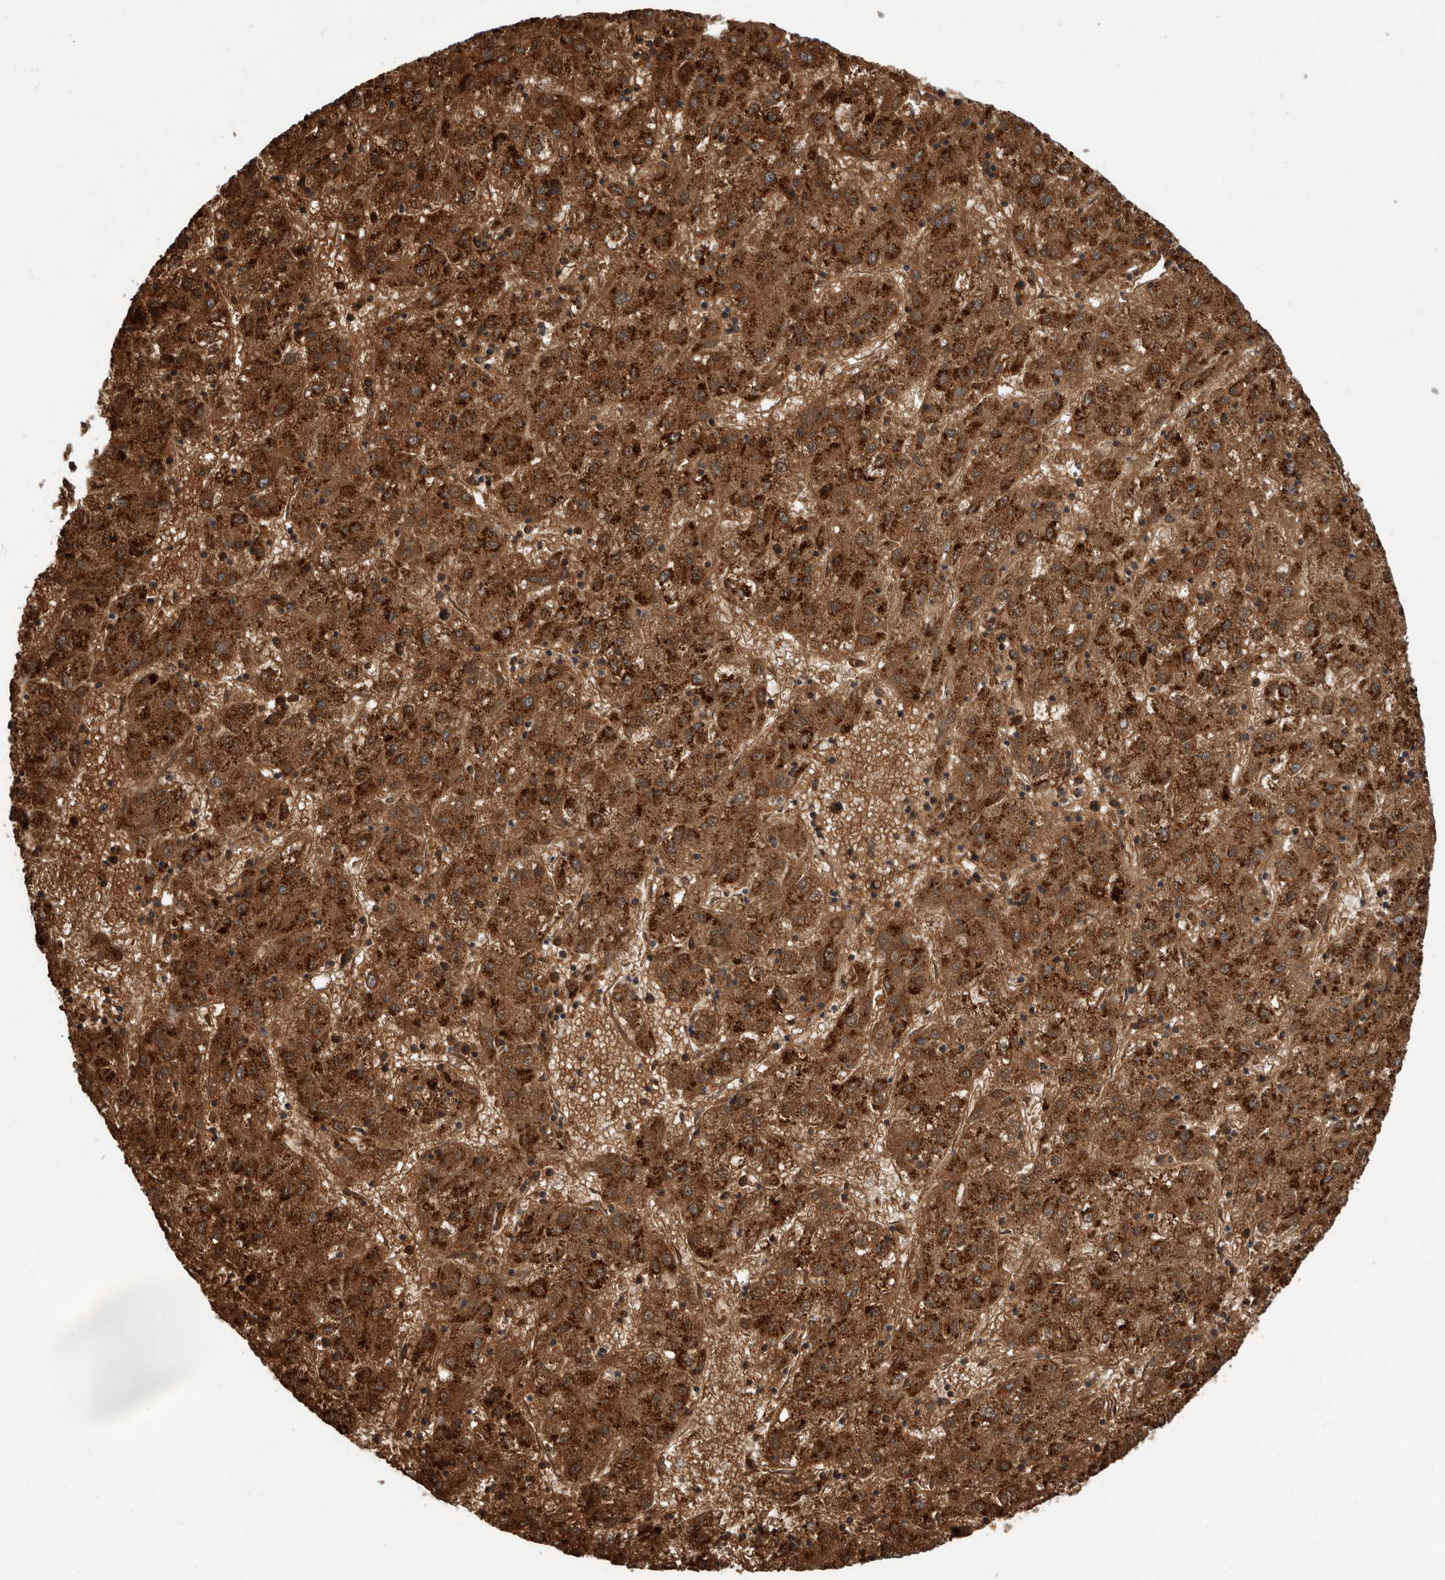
{"staining": {"intensity": "strong", "quantity": ">75%", "location": "cytoplasmic/membranous"}, "tissue": "liver cancer", "cell_type": "Tumor cells", "image_type": "cancer", "snomed": [{"axis": "morphology", "description": "Carcinoma, Hepatocellular, NOS"}, {"axis": "topography", "description": "Liver"}], "caption": "Immunohistochemistry (IHC) (DAB) staining of liver hepatocellular carcinoma demonstrates strong cytoplasmic/membranous protein staining in approximately >75% of tumor cells. Immunohistochemistry stains the protein of interest in brown and the nuclei are stained blue.", "gene": "FGFR4", "patient": {"sex": "male", "age": 72}}